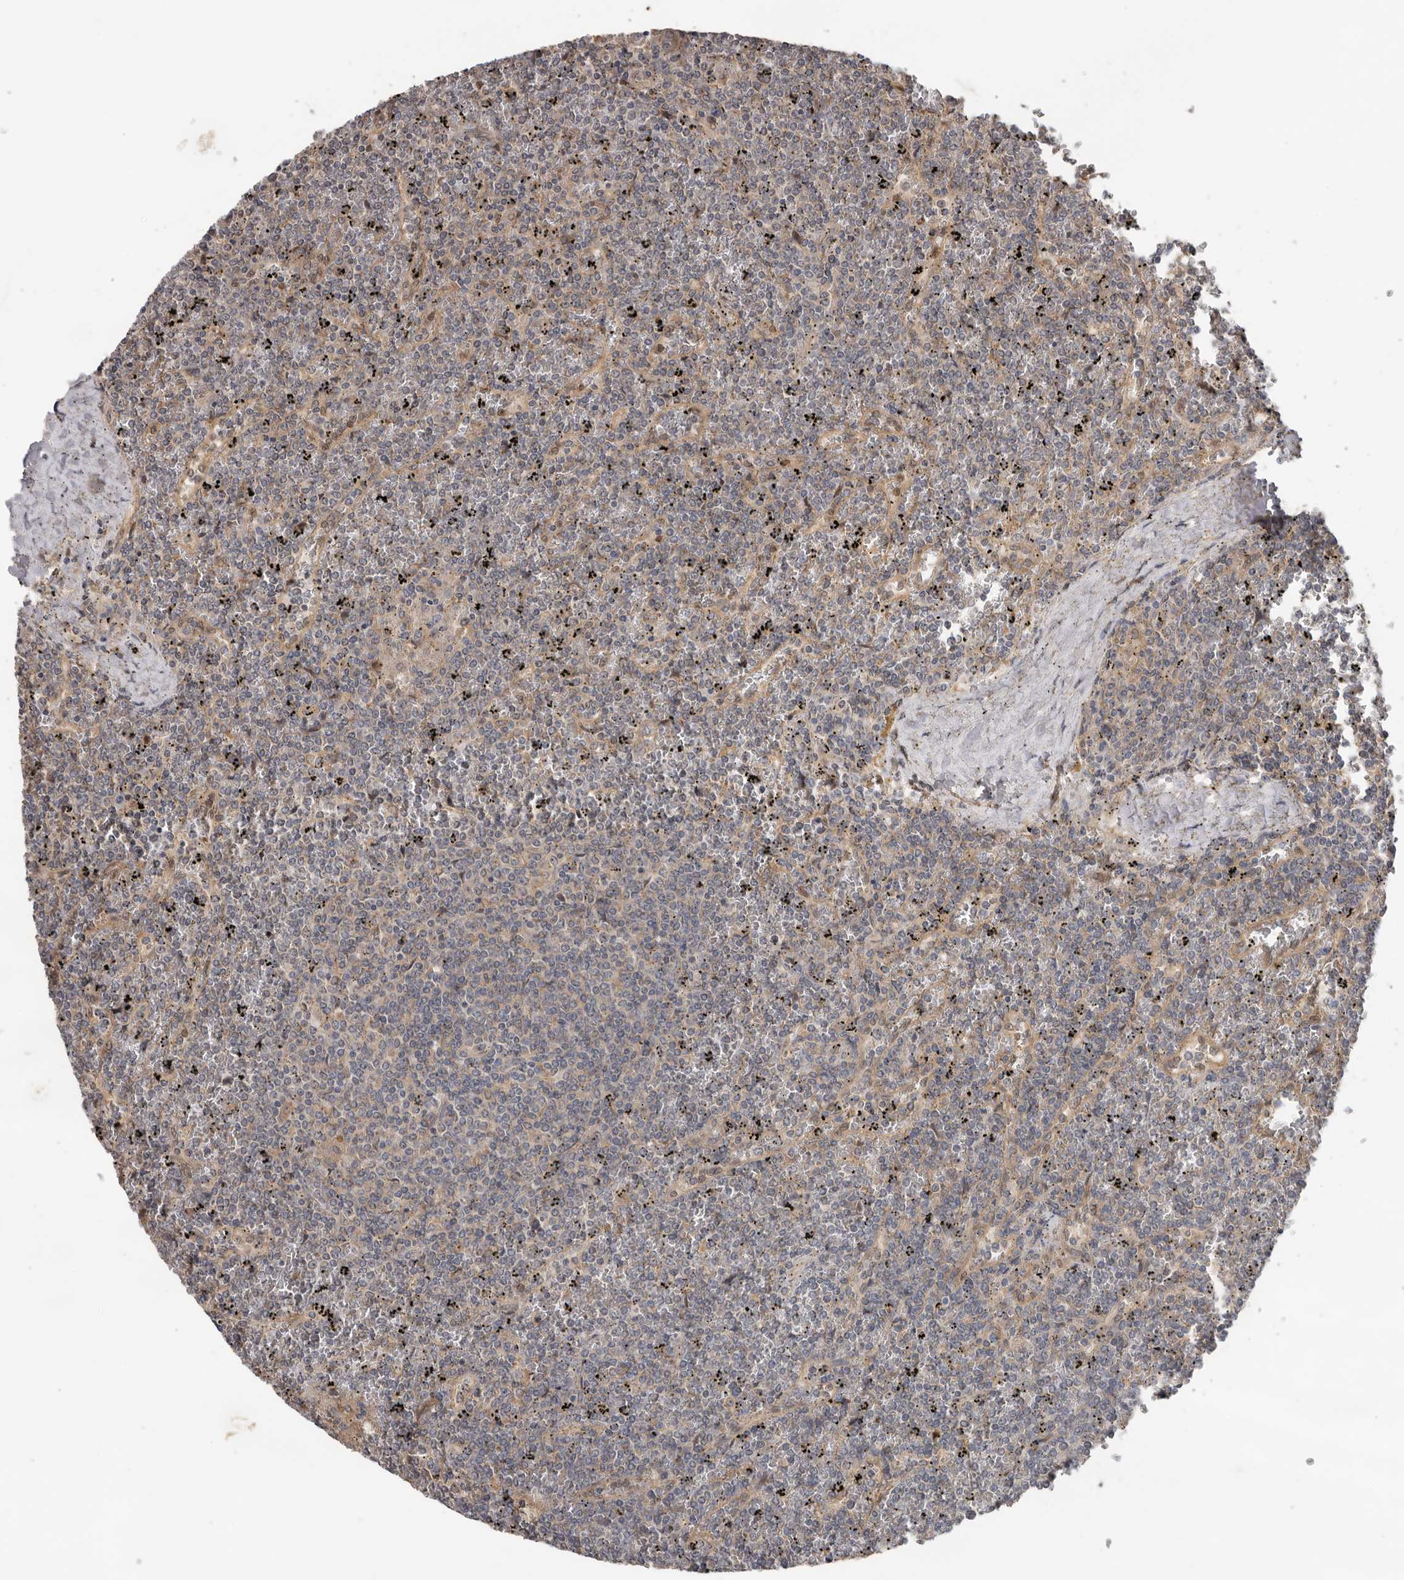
{"staining": {"intensity": "negative", "quantity": "none", "location": "none"}, "tissue": "lymphoma", "cell_type": "Tumor cells", "image_type": "cancer", "snomed": [{"axis": "morphology", "description": "Malignant lymphoma, non-Hodgkin's type, Low grade"}, {"axis": "topography", "description": "Spleen"}], "caption": "A photomicrograph of human lymphoma is negative for staining in tumor cells.", "gene": "HINT3", "patient": {"sex": "female", "age": 19}}